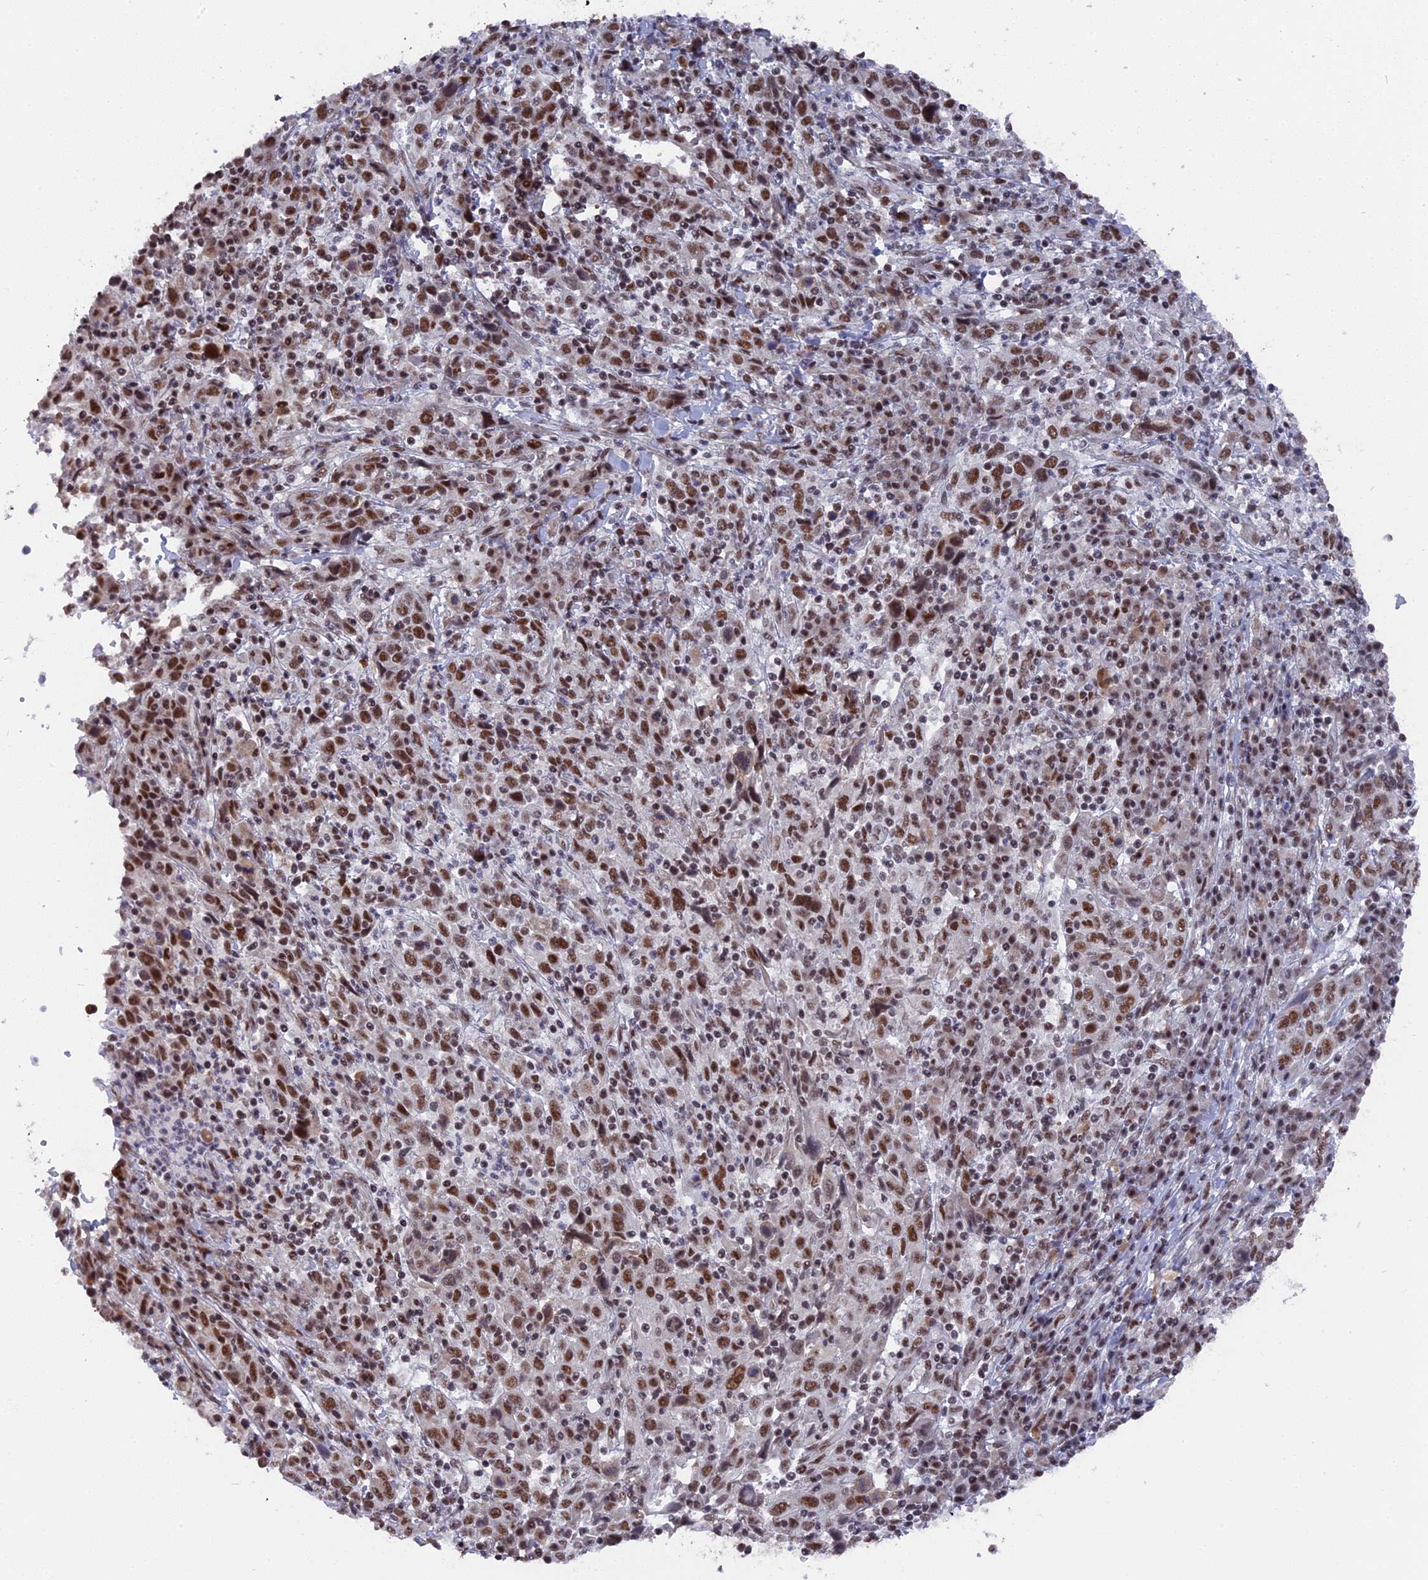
{"staining": {"intensity": "moderate", "quantity": ">75%", "location": "nuclear"}, "tissue": "cervical cancer", "cell_type": "Tumor cells", "image_type": "cancer", "snomed": [{"axis": "morphology", "description": "Squamous cell carcinoma, NOS"}, {"axis": "topography", "description": "Cervix"}], "caption": "Protein expression analysis of human cervical cancer reveals moderate nuclear staining in approximately >75% of tumor cells.", "gene": "SF3A2", "patient": {"sex": "female", "age": 46}}